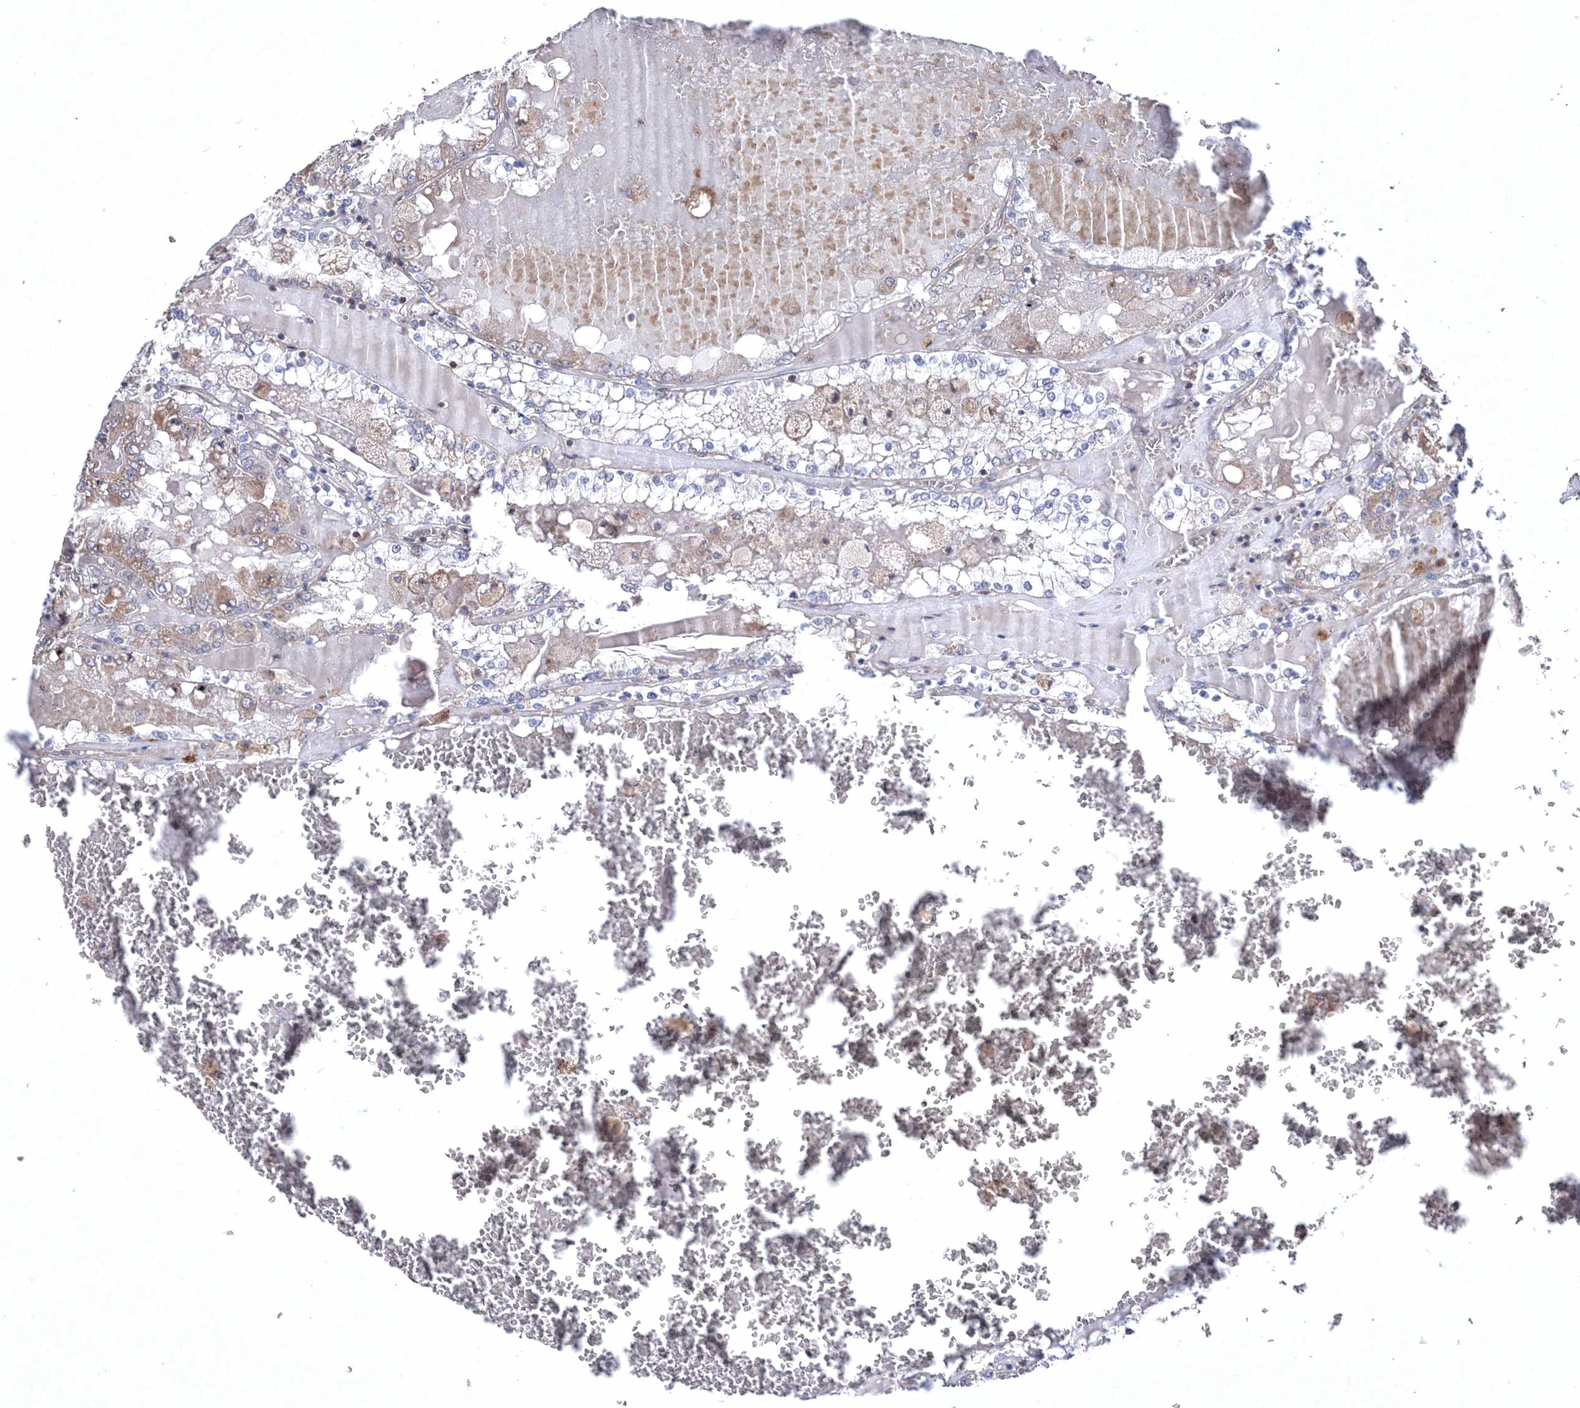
{"staining": {"intensity": "negative", "quantity": "none", "location": "none"}, "tissue": "renal cancer", "cell_type": "Tumor cells", "image_type": "cancer", "snomed": [{"axis": "morphology", "description": "Adenocarcinoma, NOS"}, {"axis": "topography", "description": "Kidney"}], "caption": "The photomicrograph demonstrates no significant expression in tumor cells of renal adenocarcinoma.", "gene": "PPP2R2B", "patient": {"sex": "female", "age": 56}}